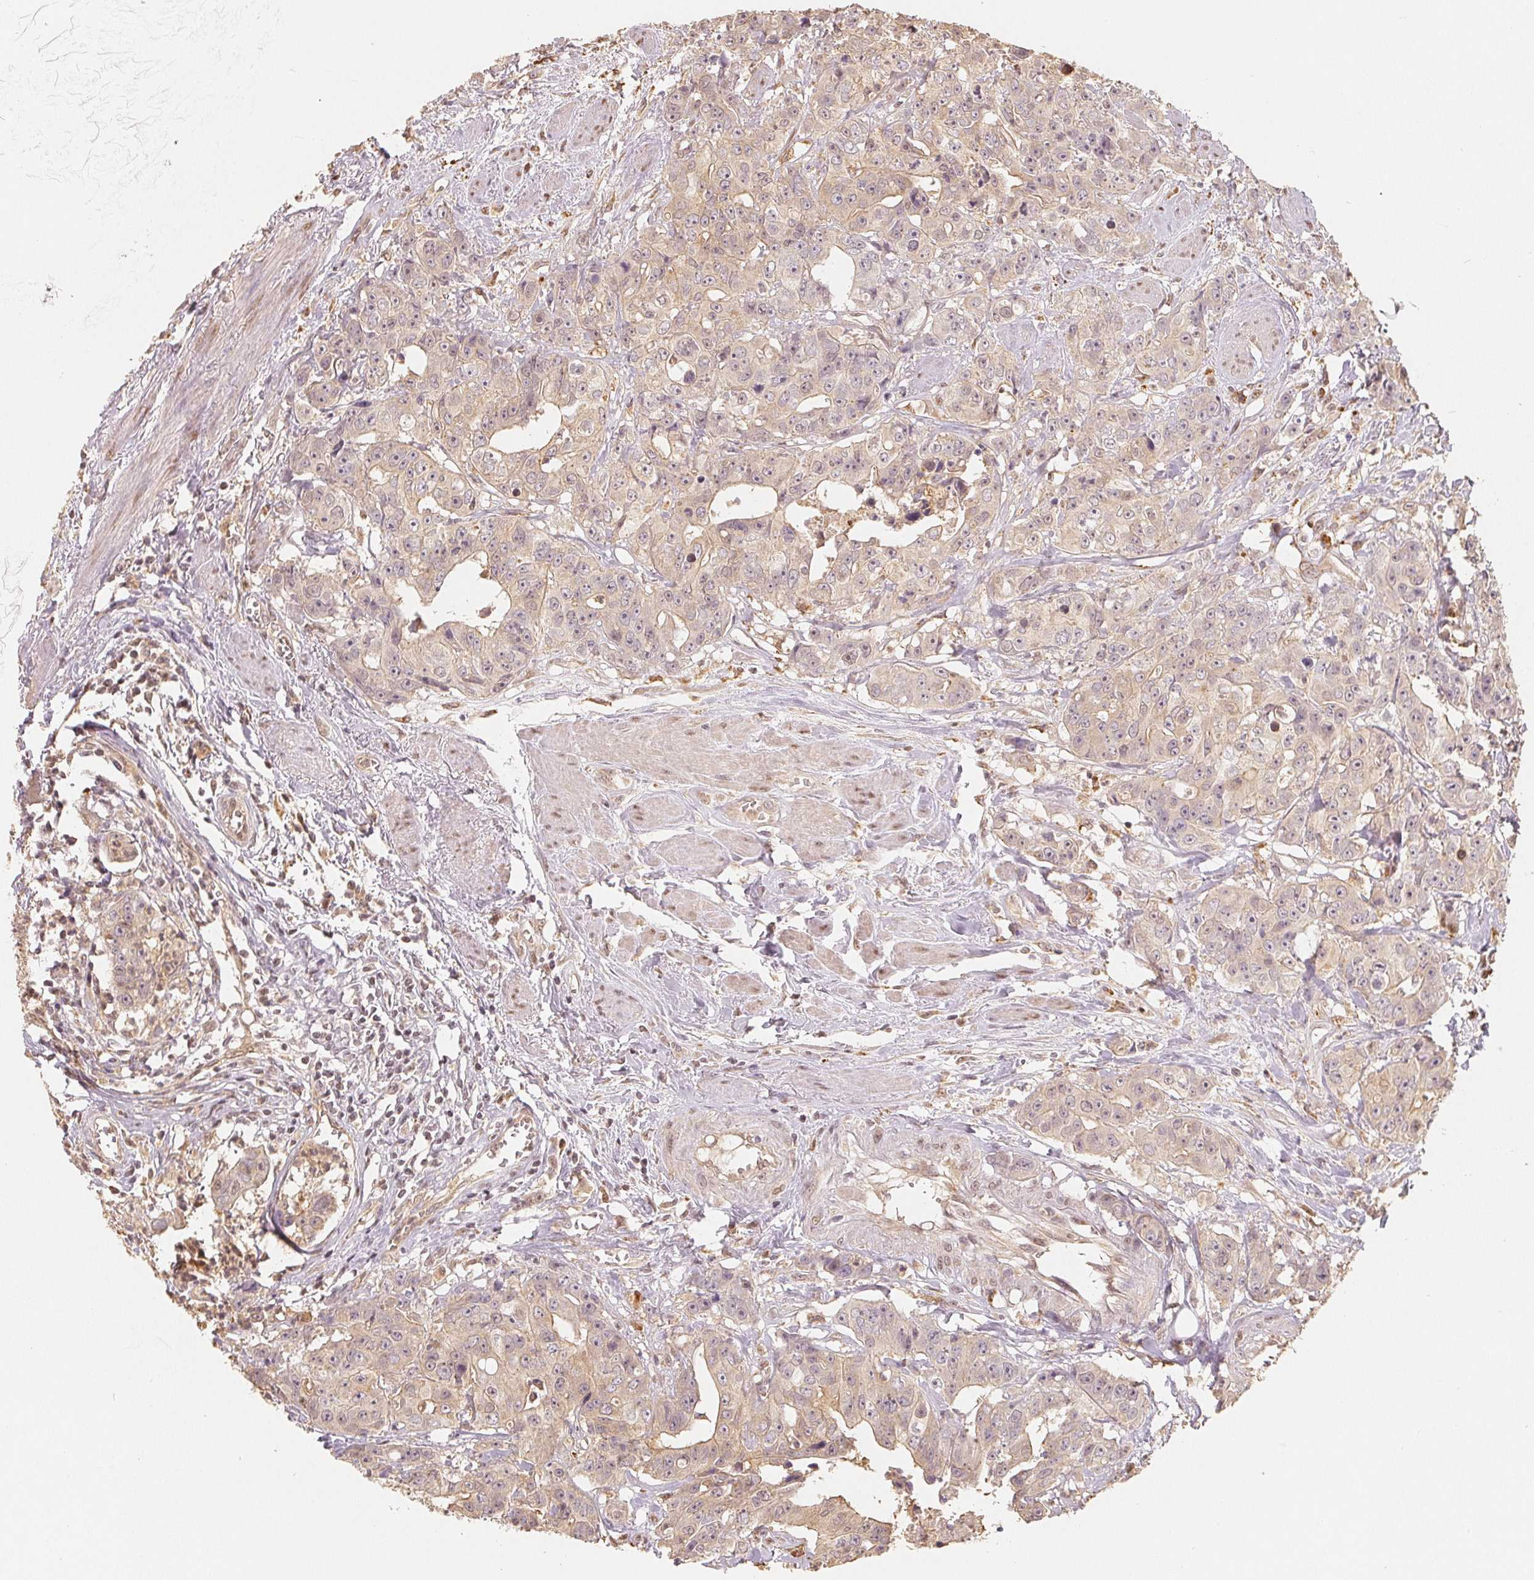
{"staining": {"intensity": "weak", "quantity": "<25%", "location": "cytoplasmic/membranous"}, "tissue": "colorectal cancer", "cell_type": "Tumor cells", "image_type": "cancer", "snomed": [{"axis": "morphology", "description": "Adenocarcinoma, NOS"}, {"axis": "topography", "description": "Rectum"}], "caption": "There is no significant positivity in tumor cells of colorectal cancer (adenocarcinoma).", "gene": "GUSB", "patient": {"sex": "female", "age": 62}}